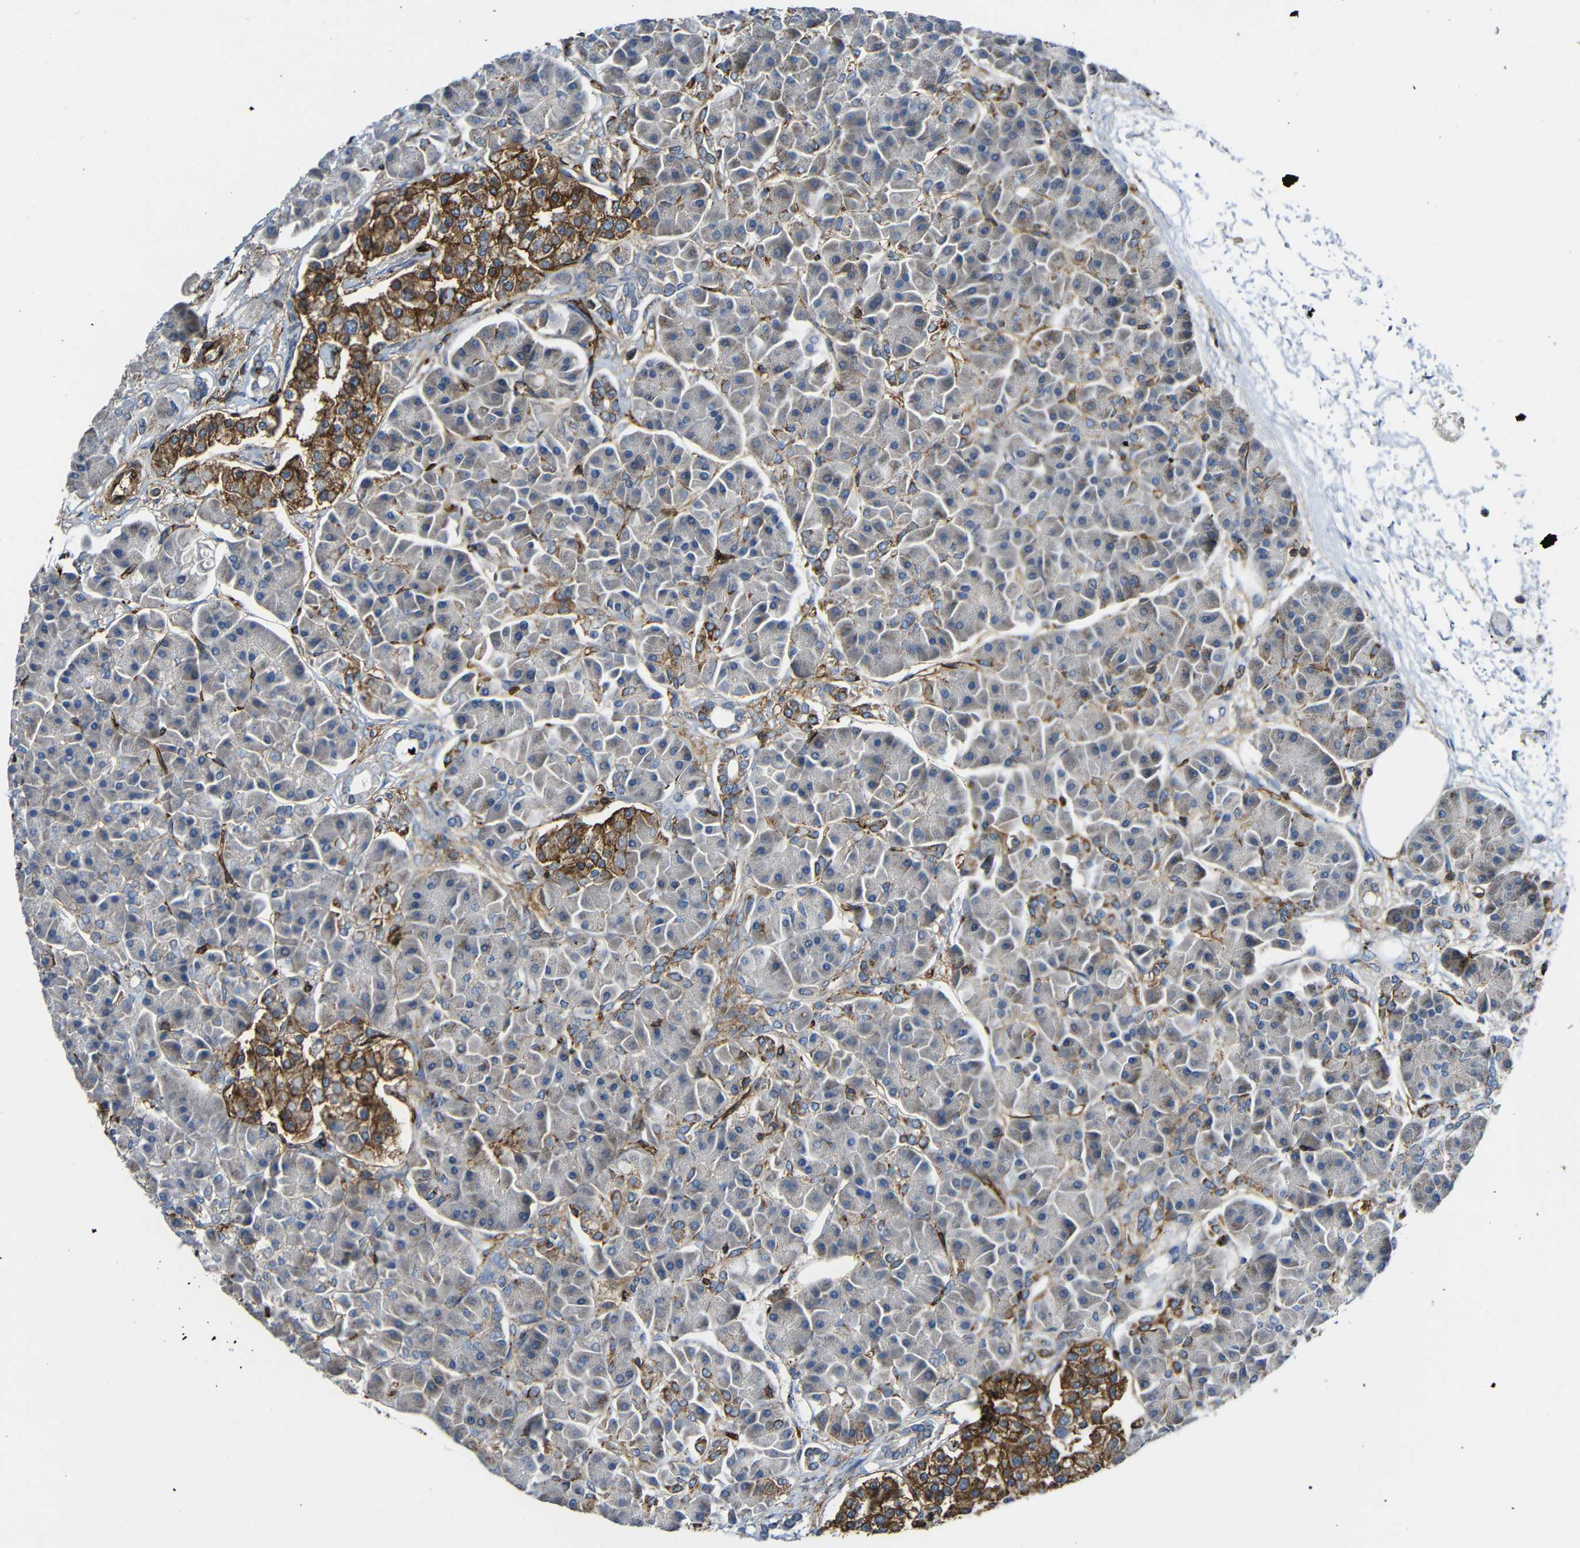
{"staining": {"intensity": "weak", "quantity": "<25%", "location": "cytoplasmic/membranous"}, "tissue": "pancreas", "cell_type": "Exocrine glandular cells", "image_type": "normal", "snomed": [{"axis": "morphology", "description": "Normal tissue, NOS"}, {"axis": "topography", "description": "Pancreas"}], "caption": "This image is of unremarkable pancreas stained with immunohistochemistry to label a protein in brown with the nuclei are counter-stained blue. There is no expression in exocrine glandular cells. Brightfield microscopy of immunohistochemistry (IHC) stained with DAB (brown) and hematoxylin (blue), captured at high magnification.", "gene": "IGSF10", "patient": {"sex": "female", "age": 70}}